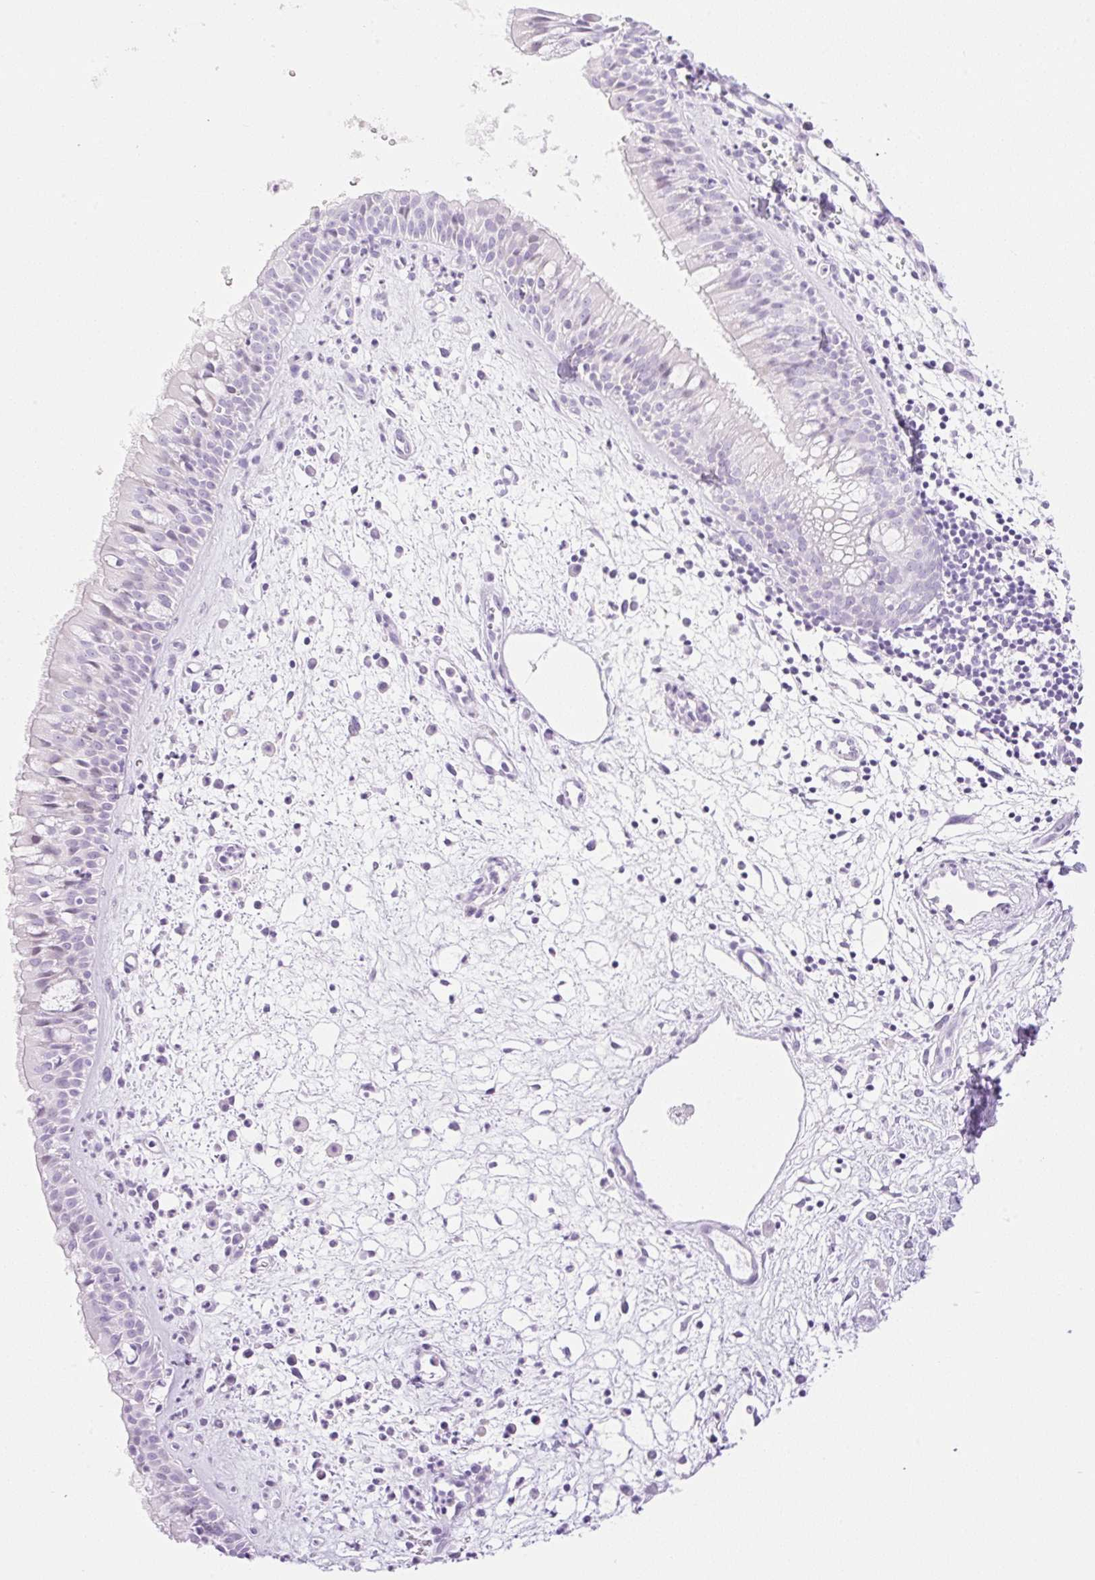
{"staining": {"intensity": "negative", "quantity": "none", "location": "none"}, "tissue": "nasopharynx", "cell_type": "Respiratory epithelial cells", "image_type": "normal", "snomed": [{"axis": "morphology", "description": "Normal tissue, NOS"}, {"axis": "topography", "description": "Nasopharynx"}], "caption": "Immunohistochemistry (IHC) micrograph of benign human nasopharynx stained for a protein (brown), which exhibits no positivity in respiratory epithelial cells.", "gene": "SPRR4", "patient": {"sex": "male", "age": 65}}